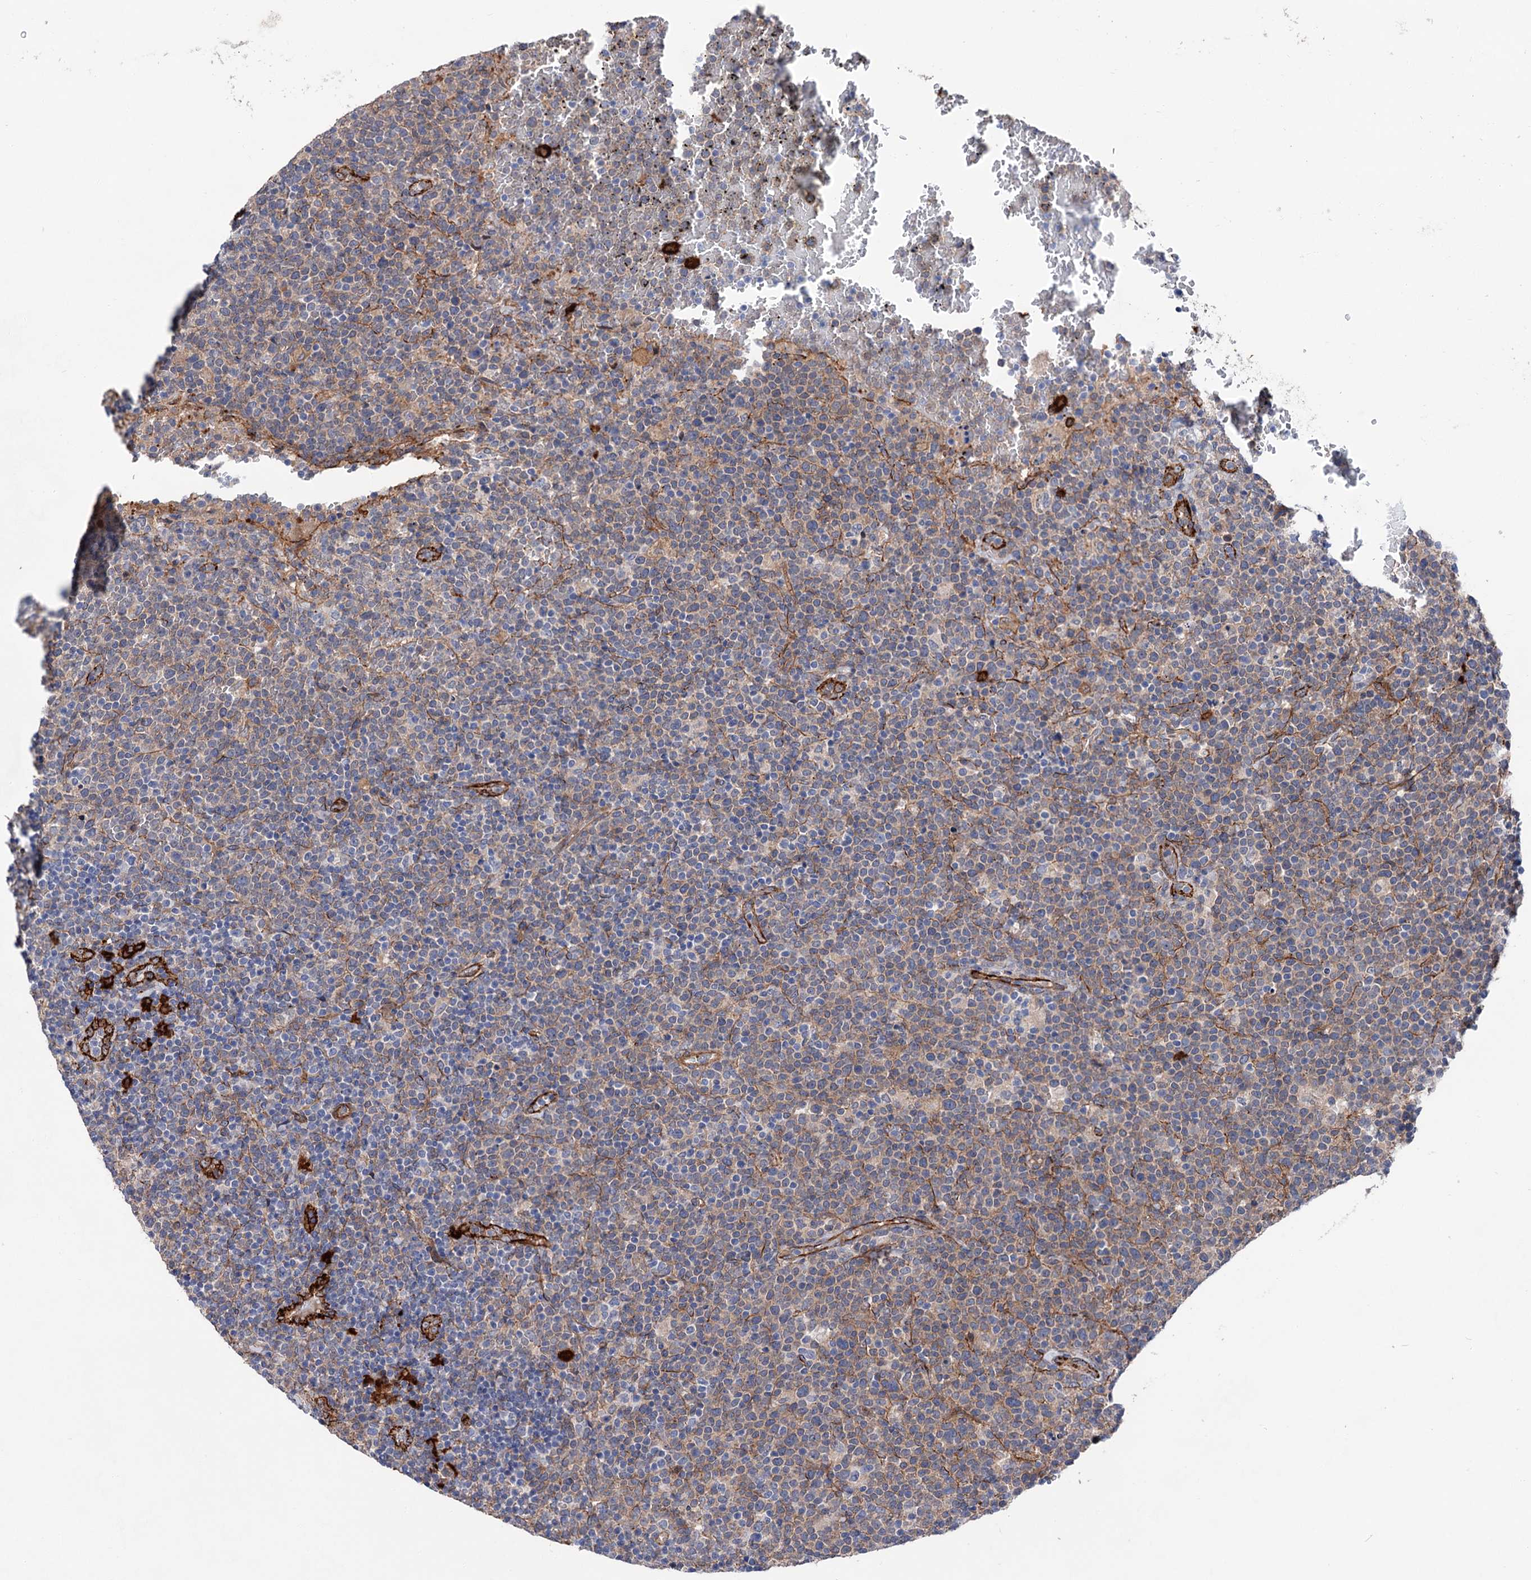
{"staining": {"intensity": "negative", "quantity": "none", "location": "none"}, "tissue": "lymphoma", "cell_type": "Tumor cells", "image_type": "cancer", "snomed": [{"axis": "morphology", "description": "Malignant lymphoma, non-Hodgkin's type, High grade"}, {"axis": "topography", "description": "Lymph node"}], "caption": "Immunohistochemistry micrograph of human malignant lymphoma, non-Hodgkin's type (high-grade) stained for a protein (brown), which displays no positivity in tumor cells.", "gene": "TMTC3", "patient": {"sex": "male", "age": 61}}